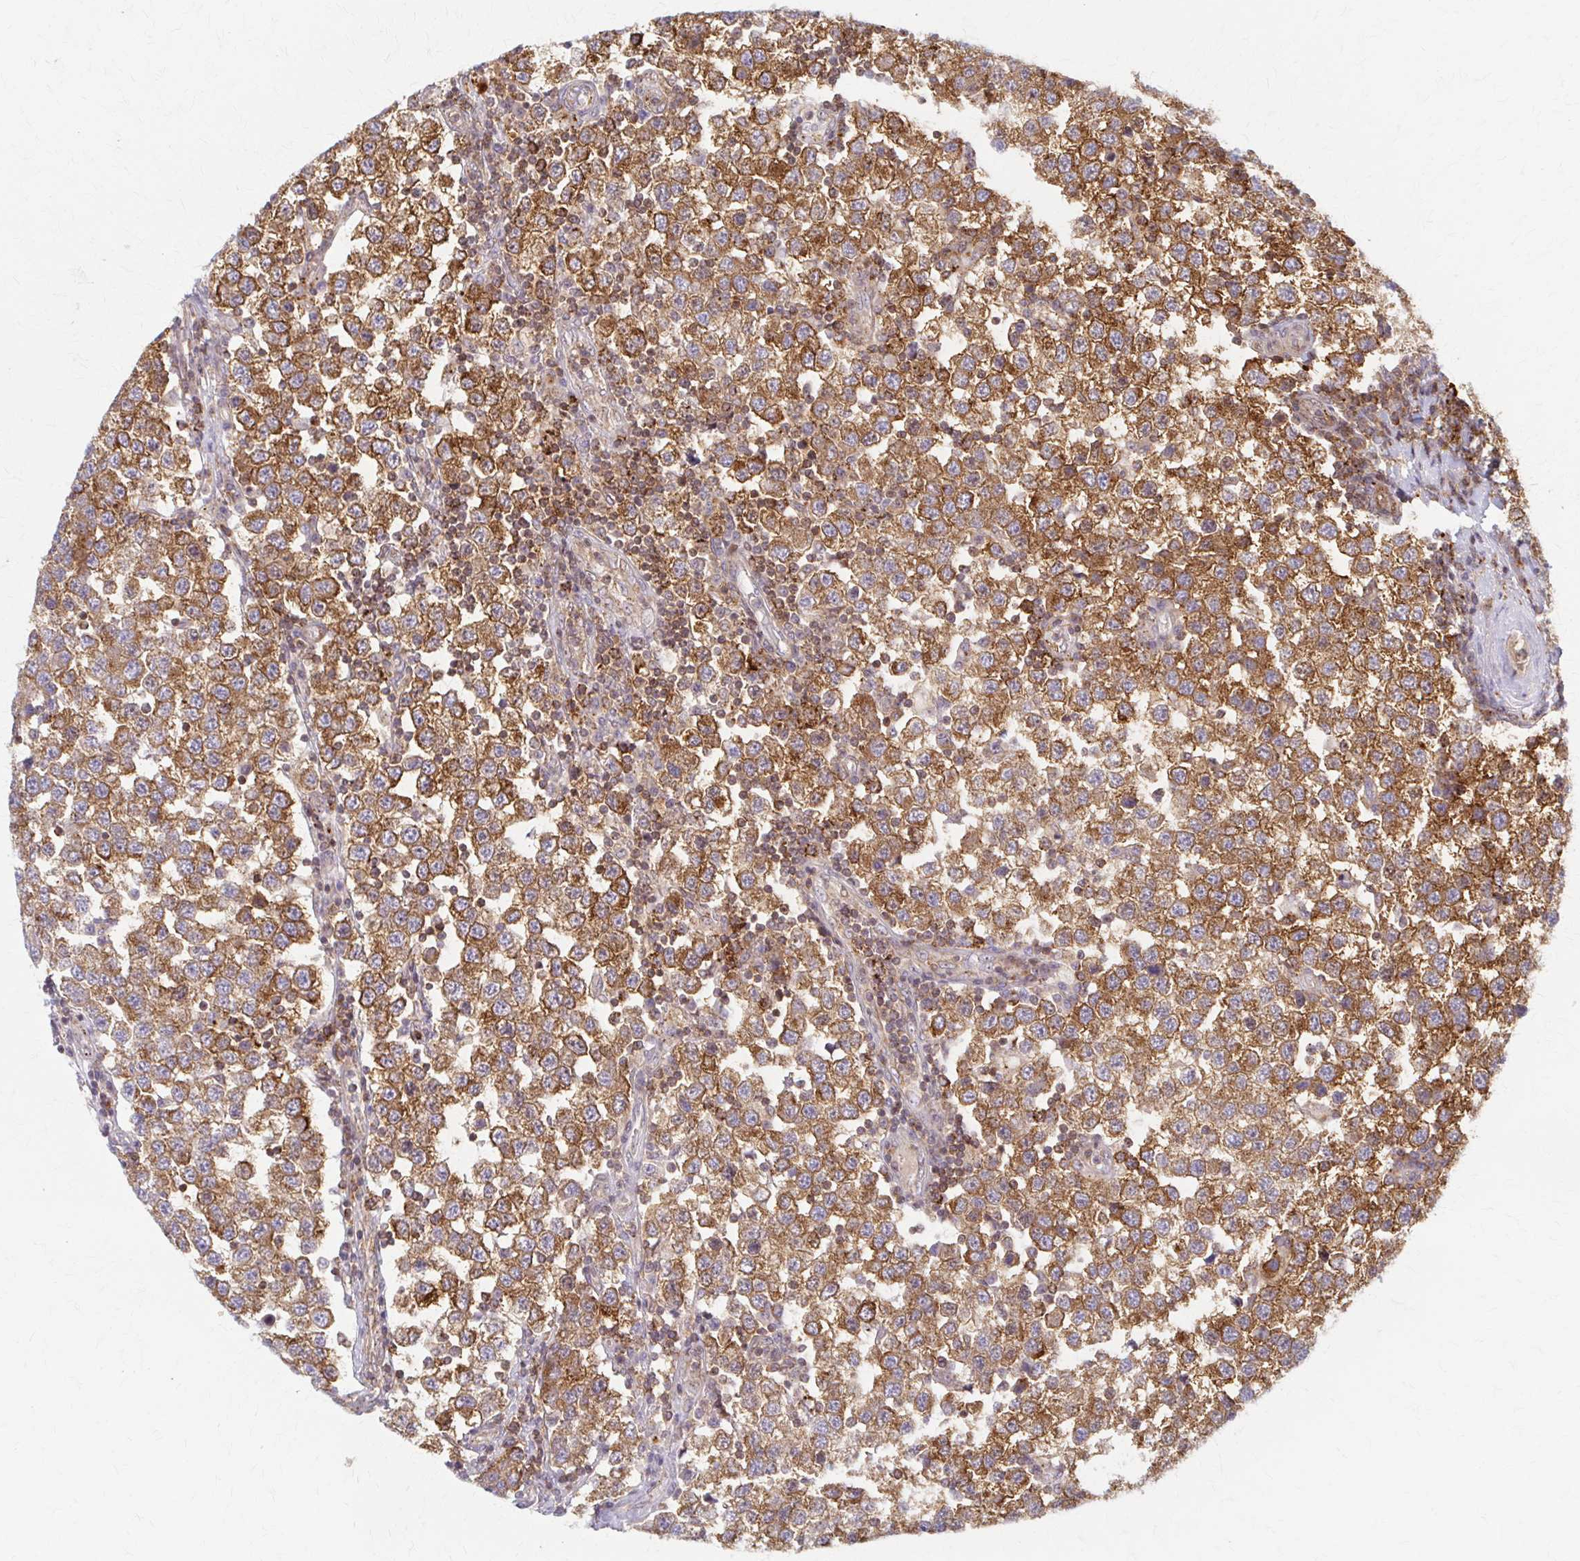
{"staining": {"intensity": "moderate", "quantity": ">75%", "location": "cytoplasmic/membranous"}, "tissue": "testis cancer", "cell_type": "Tumor cells", "image_type": "cancer", "snomed": [{"axis": "morphology", "description": "Seminoma, NOS"}, {"axis": "topography", "description": "Testis"}], "caption": "Immunohistochemical staining of human testis cancer (seminoma) shows medium levels of moderate cytoplasmic/membranous expression in about >75% of tumor cells.", "gene": "ARHGAP35", "patient": {"sex": "male", "age": 34}}